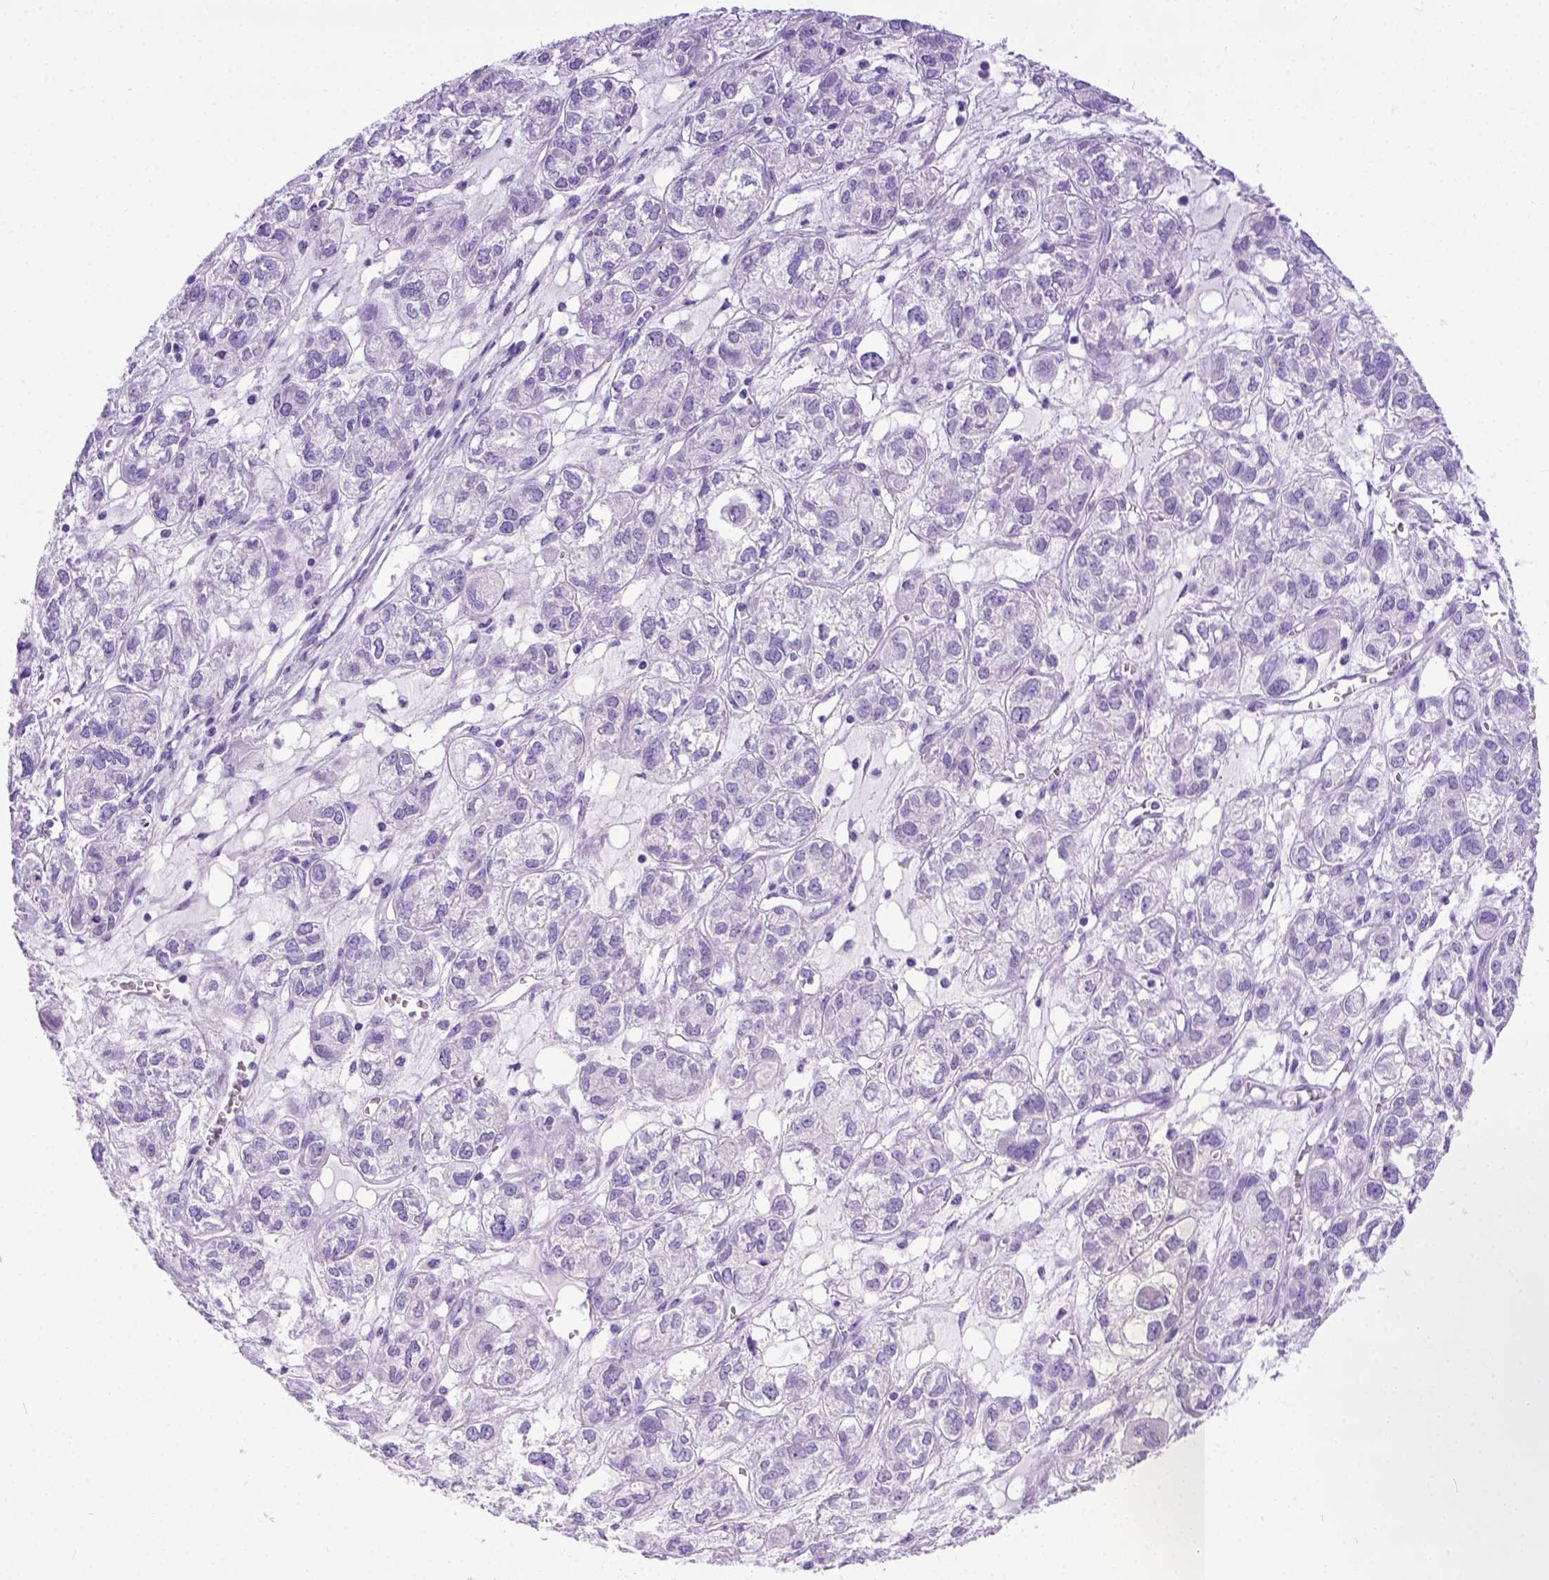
{"staining": {"intensity": "negative", "quantity": "none", "location": "none"}, "tissue": "ovarian cancer", "cell_type": "Tumor cells", "image_type": "cancer", "snomed": [{"axis": "morphology", "description": "Carcinoma, endometroid"}, {"axis": "topography", "description": "Ovary"}], "caption": "A histopathology image of endometroid carcinoma (ovarian) stained for a protein demonstrates no brown staining in tumor cells. (DAB IHC, high magnification).", "gene": "IGF2", "patient": {"sex": "female", "age": 64}}